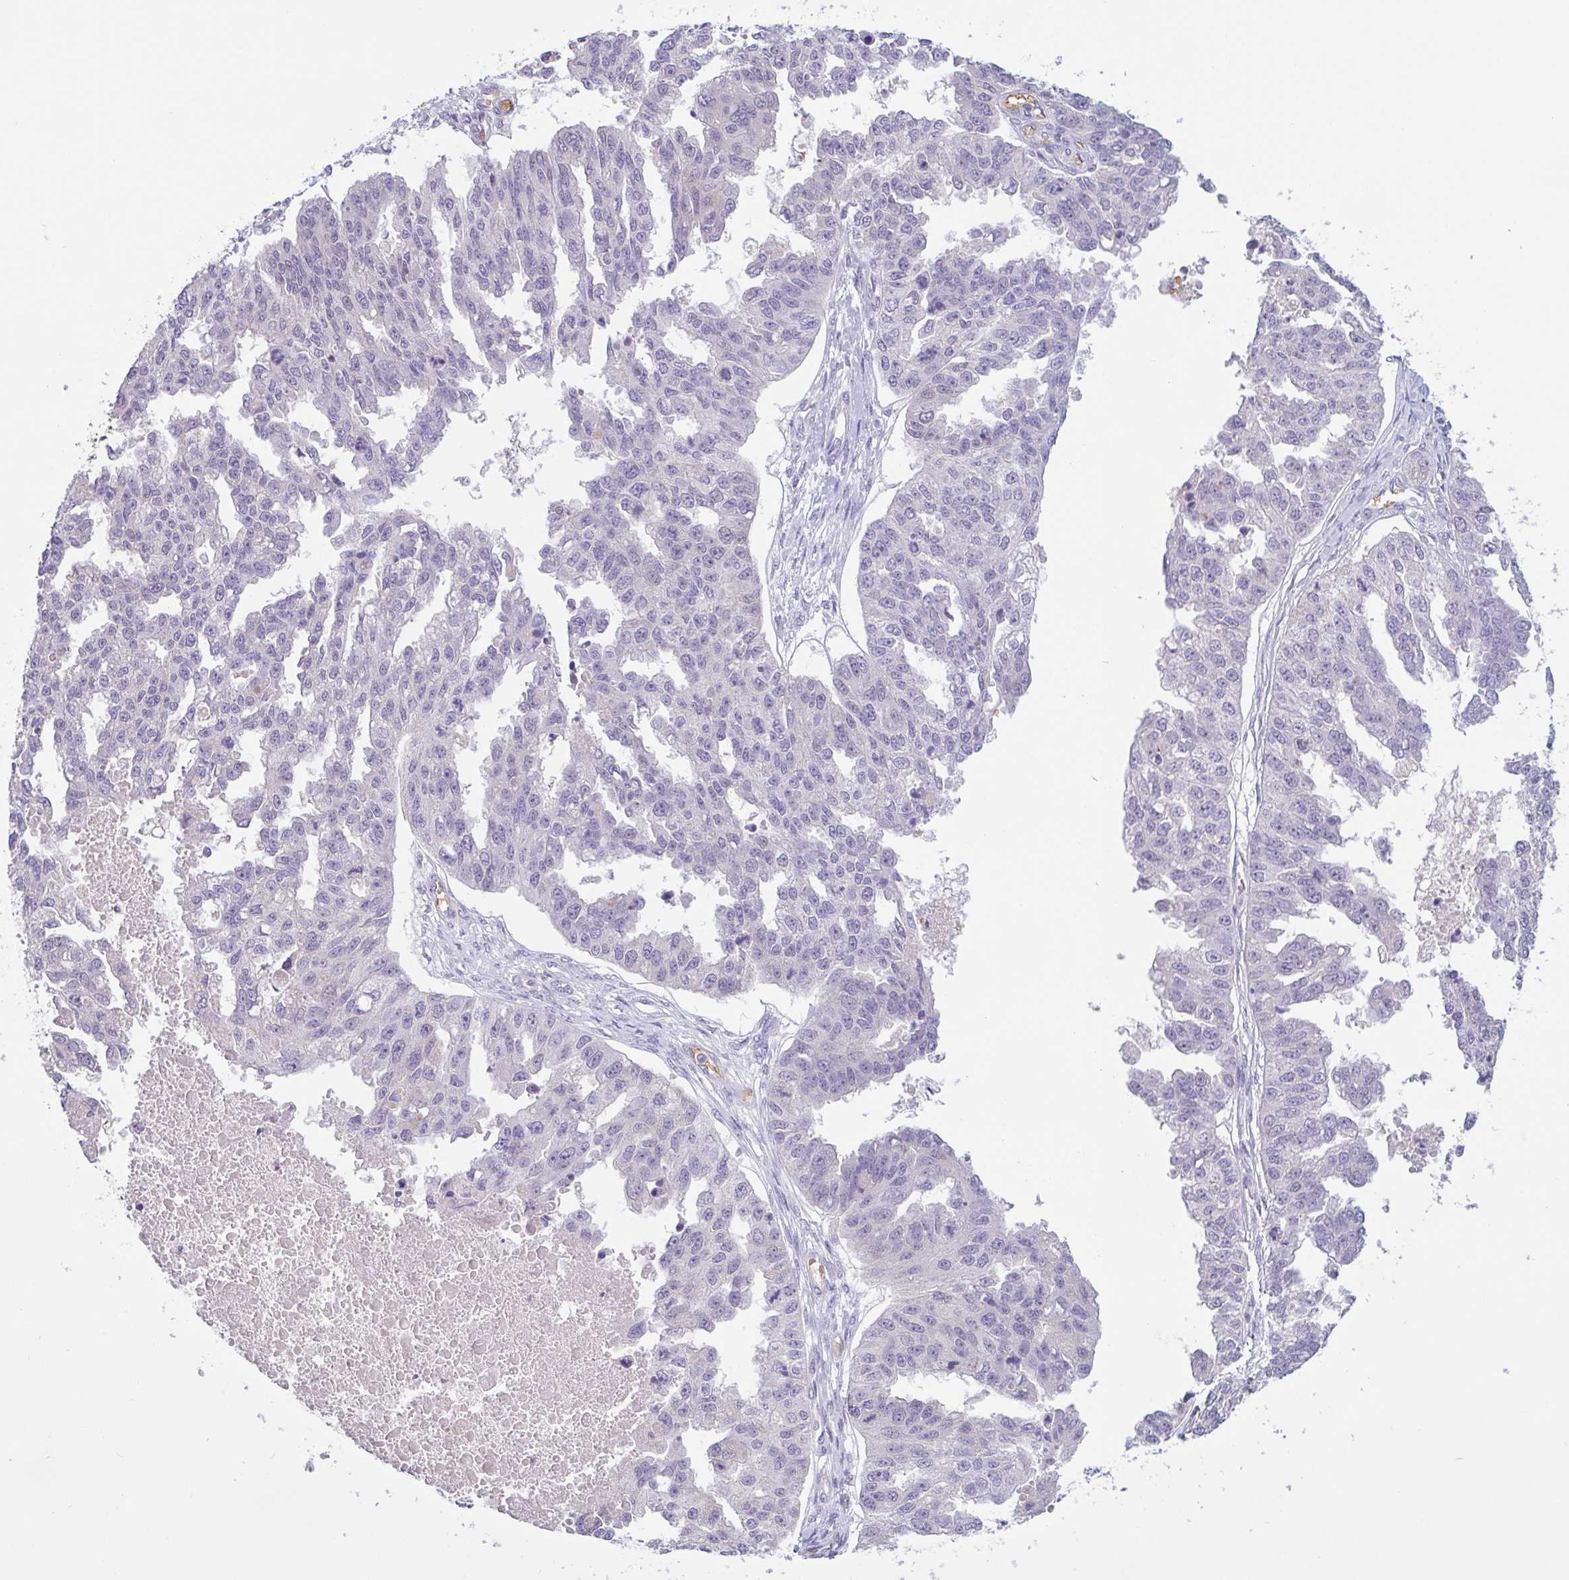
{"staining": {"intensity": "negative", "quantity": "none", "location": "none"}, "tissue": "ovarian cancer", "cell_type": "Tumor cells", "image_type": "cancer", "snomed": [{"axis": "morphology", "description": "Cystadenocarcinoma, serous, NOS"}, {"axis": "topography", "description": "Ovary"}], "caption": "Ovarian serous cystadenocarcinoma was stained to show a protein in brown. There is no significant staining in tumor cells. (Immunohistochemistry (ihc), brightfield microscopy, high magnification).", "gene": "RHAG", "patient": {"sex": "female", "age": 58}}